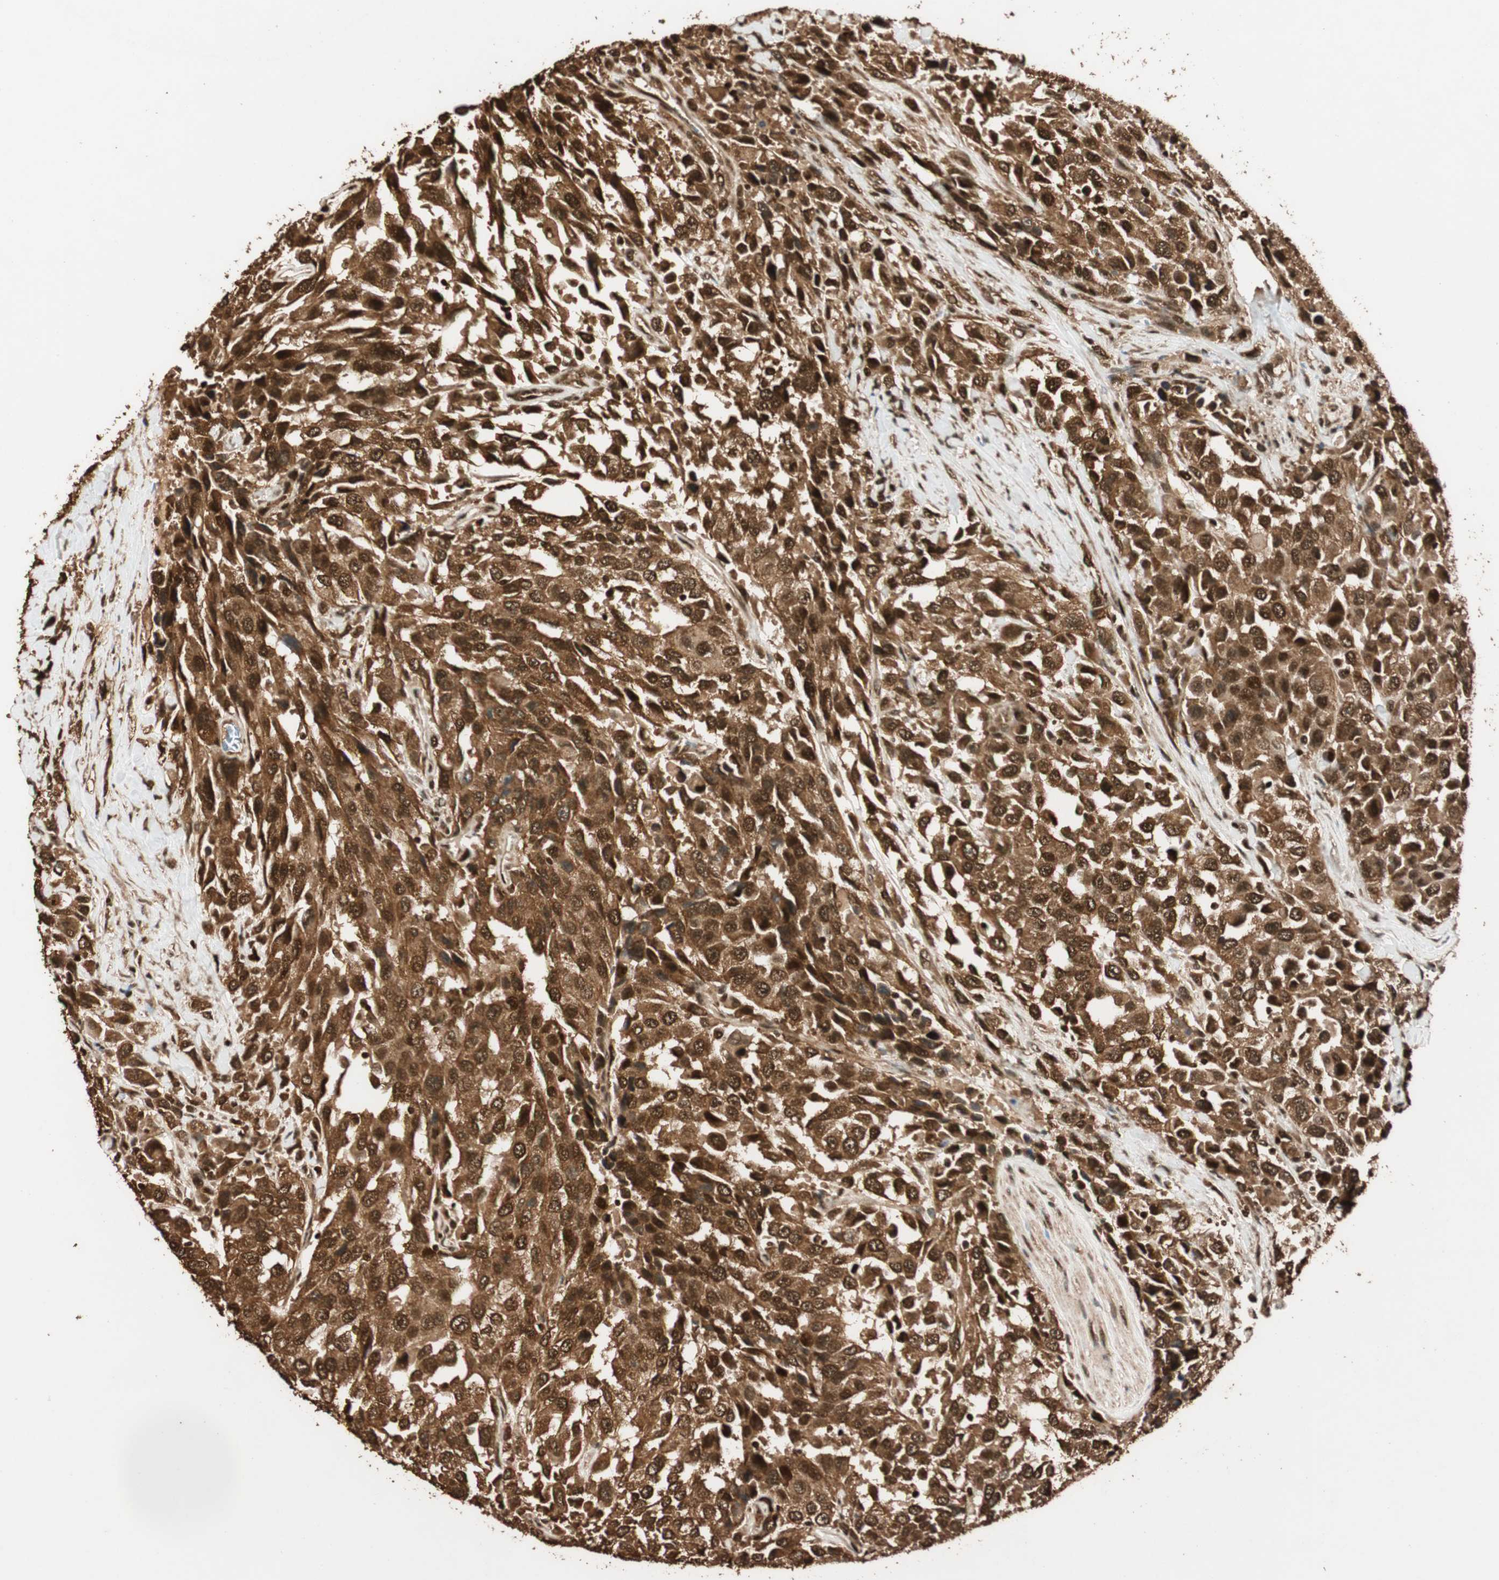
{"staining": {"intensity": "strong", "quantity": ">75%", "location": "cytoplasmic/membranous,nuclear"}, "tissue": "urothelial cancer", "cell_type": "Tumor cells", "image_type": "cancer", "snomed": [{"axis": "morphology", "description": "Urothelial carcinoma, High grade"}, {"axis": "topography", "description": "Urinary bladder"}], "caption": "Strong cytoplasmic/membranous and nuclear expression for a protein is appreciated in approximately >75% of tumor cells of urothelial cancer using immunohistochemistry (IHC).", "gene": "ALKBH5", "patient": {"sex": "female", "age": 80}}